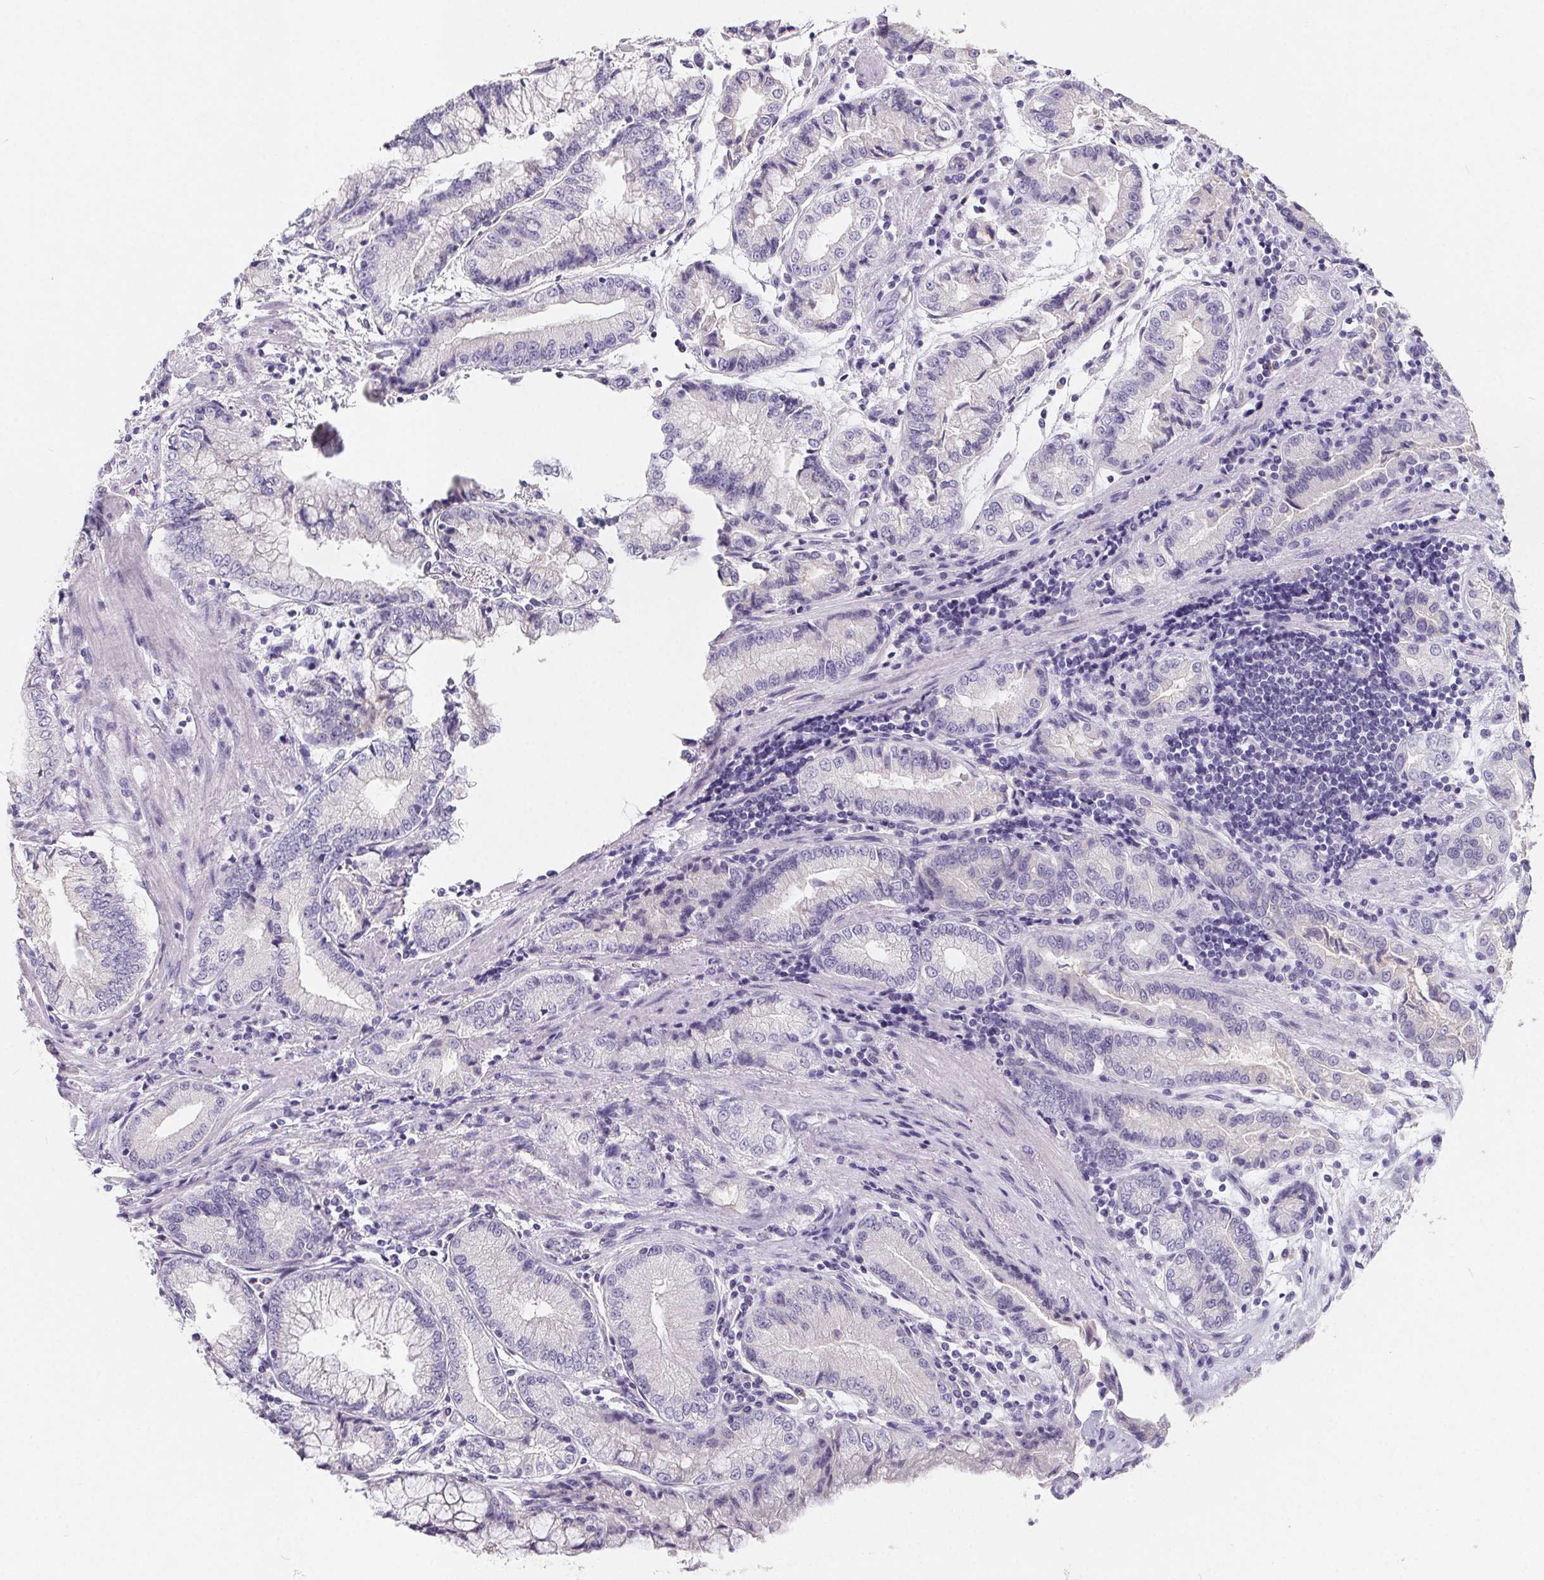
{"staining": {"intensity": "negative", "quantity": "none", "location": "none"}, "tissue": "stomach cancer", "cell_type": "Tumor cells", "image_type": "cancer", "snomed": [{"axis": "morphology", "description": "Adenocarcinoma, NOS"}, {"axis": "topography", "description": "Stomach, upper"}], "caption": "Protein analysis of stomach cancer reveals no significant positivity in tumor cells.", "gene": "FDX1", "patient": {"sex": "female", "age": 74}}